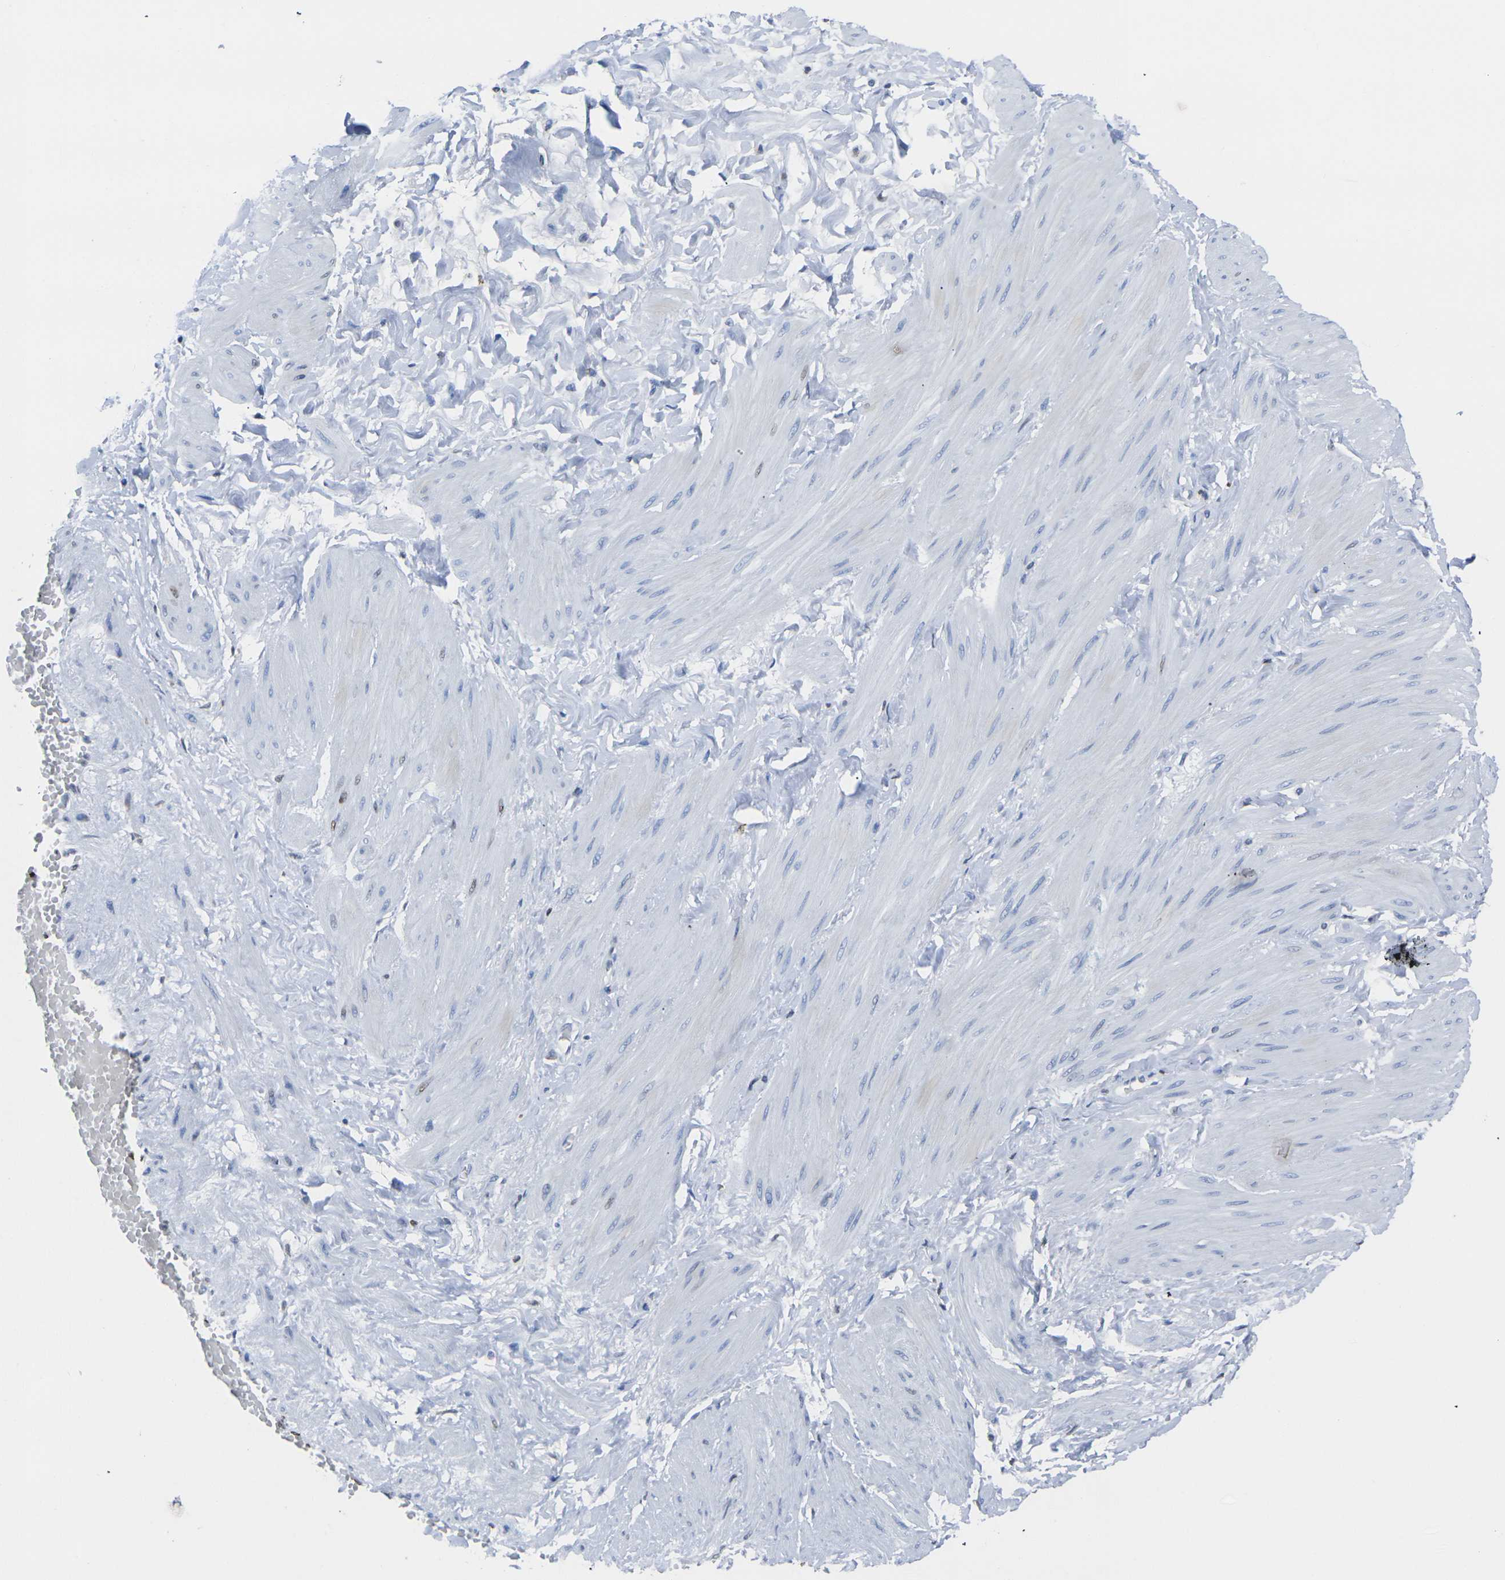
{"staining": {"intensity": "negative", "quantity": "none", "location": "none"}, "tissue": "adipose tissue", "cell_type": "Adipocytes", "image_type": "normal", "snomed": [{"axis": "morphology", "description": "Normal tissue, NOS"}, {"axis": "topography", "description": "Soft tissue"}, {"axis": "topography", "description": "Vascular tissue"}], "caption": "Immunohistochemistry micrograph of normal adipose tissue stained for a protein (brown), which exhibits no expression in adipocytes.", "gene": "DRAXIN", "patient": {"sex": "female", "age": 35}}